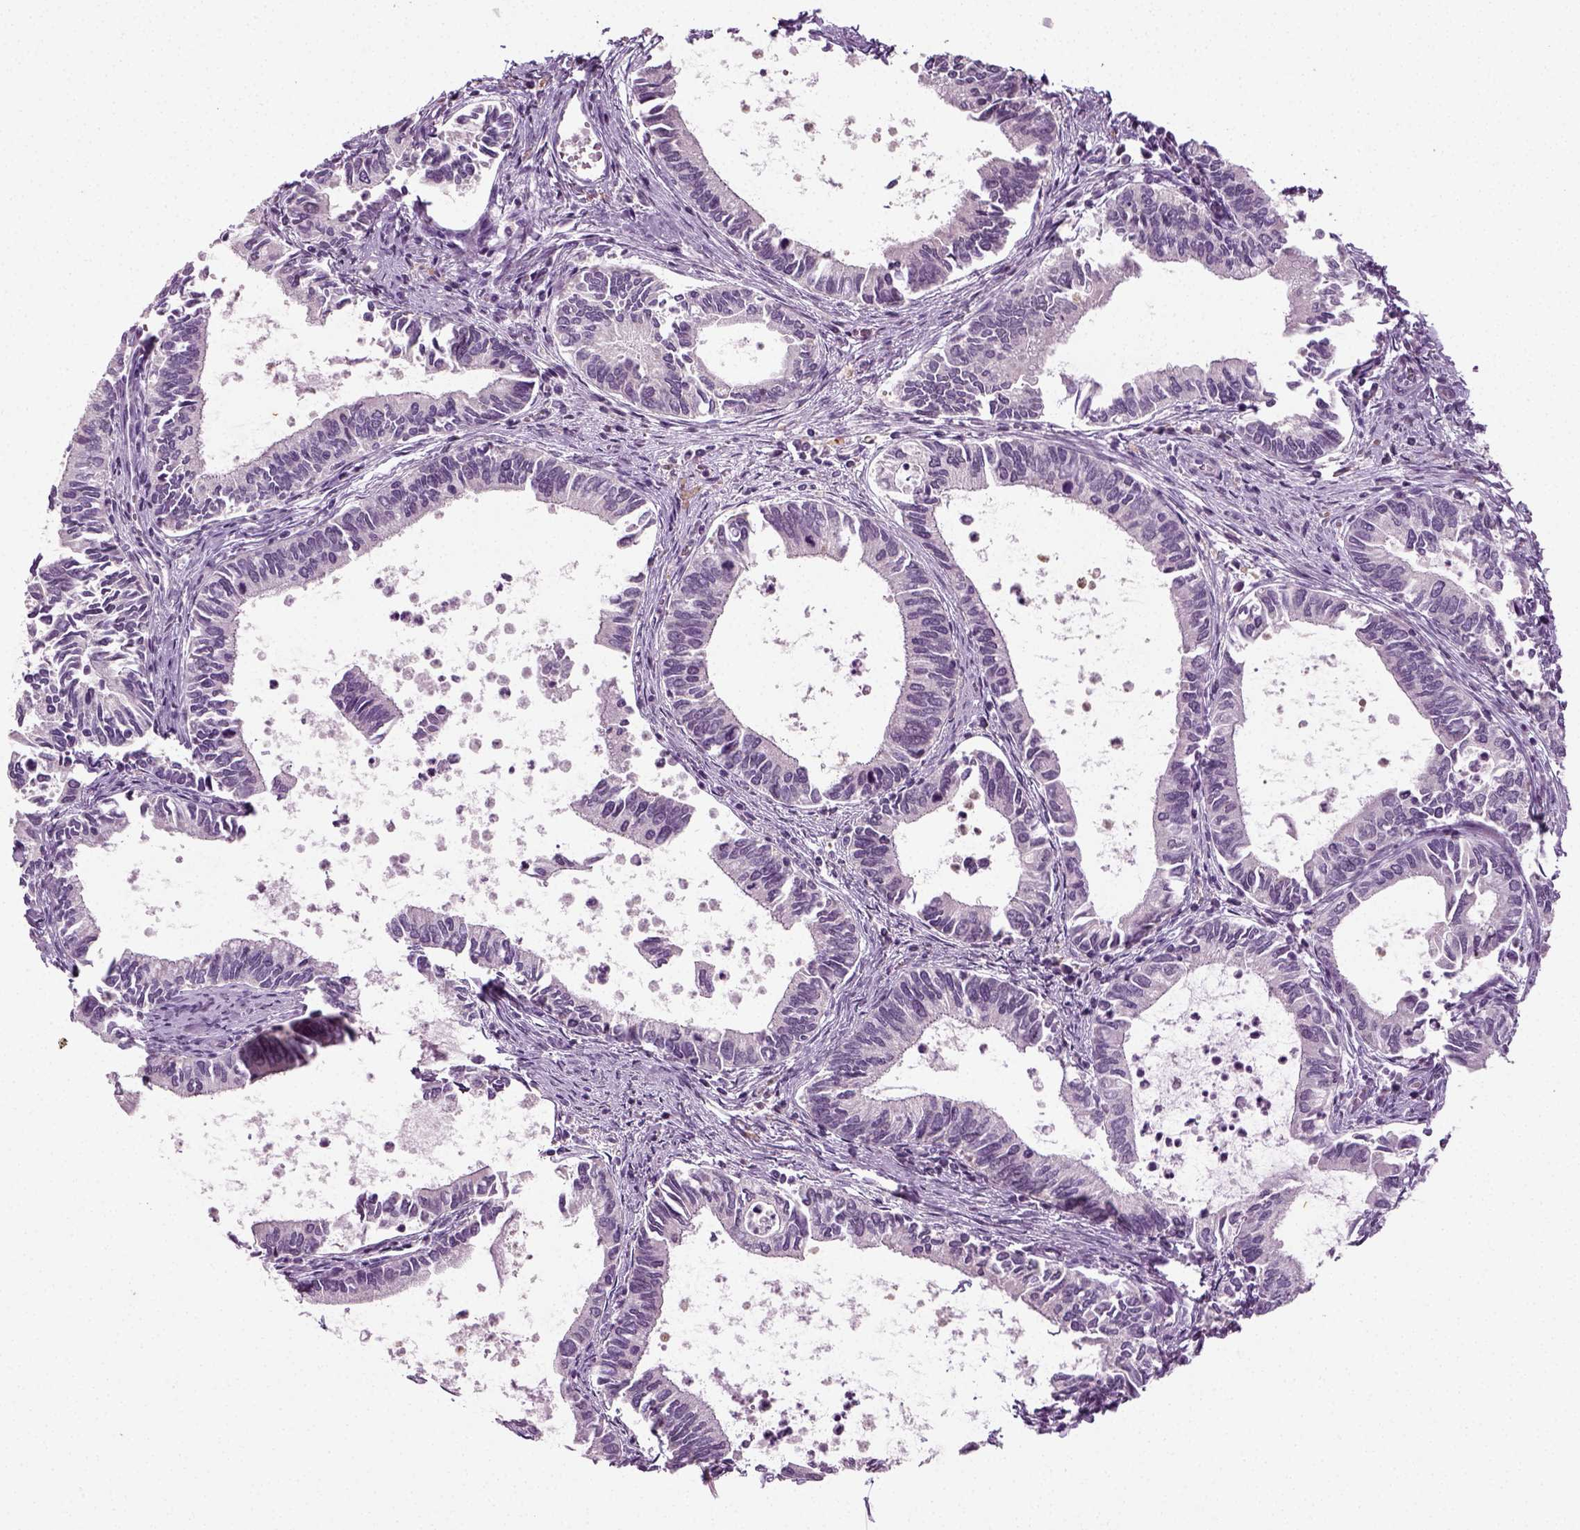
{"staining": {"intensity": "negative", "quantity": "none", "location": "none"}, "tissue": "cervical cancer", "cell_type": "Tumor cells", "image_type": "cancer", "snomed": [{"axis": "morphology", "description": "Adenocarcinoma, NOS"}, {"axis": "topography", "description": "Cervix"}], "caption": "The immunohistochemistry (IHC) photomicrograph has no significant staining in tumor cells of cervical cancer (adenocarcinoma) tissue.", "gene": "SYNGAP1", "patient": {"sex": "female", "age": 42}}